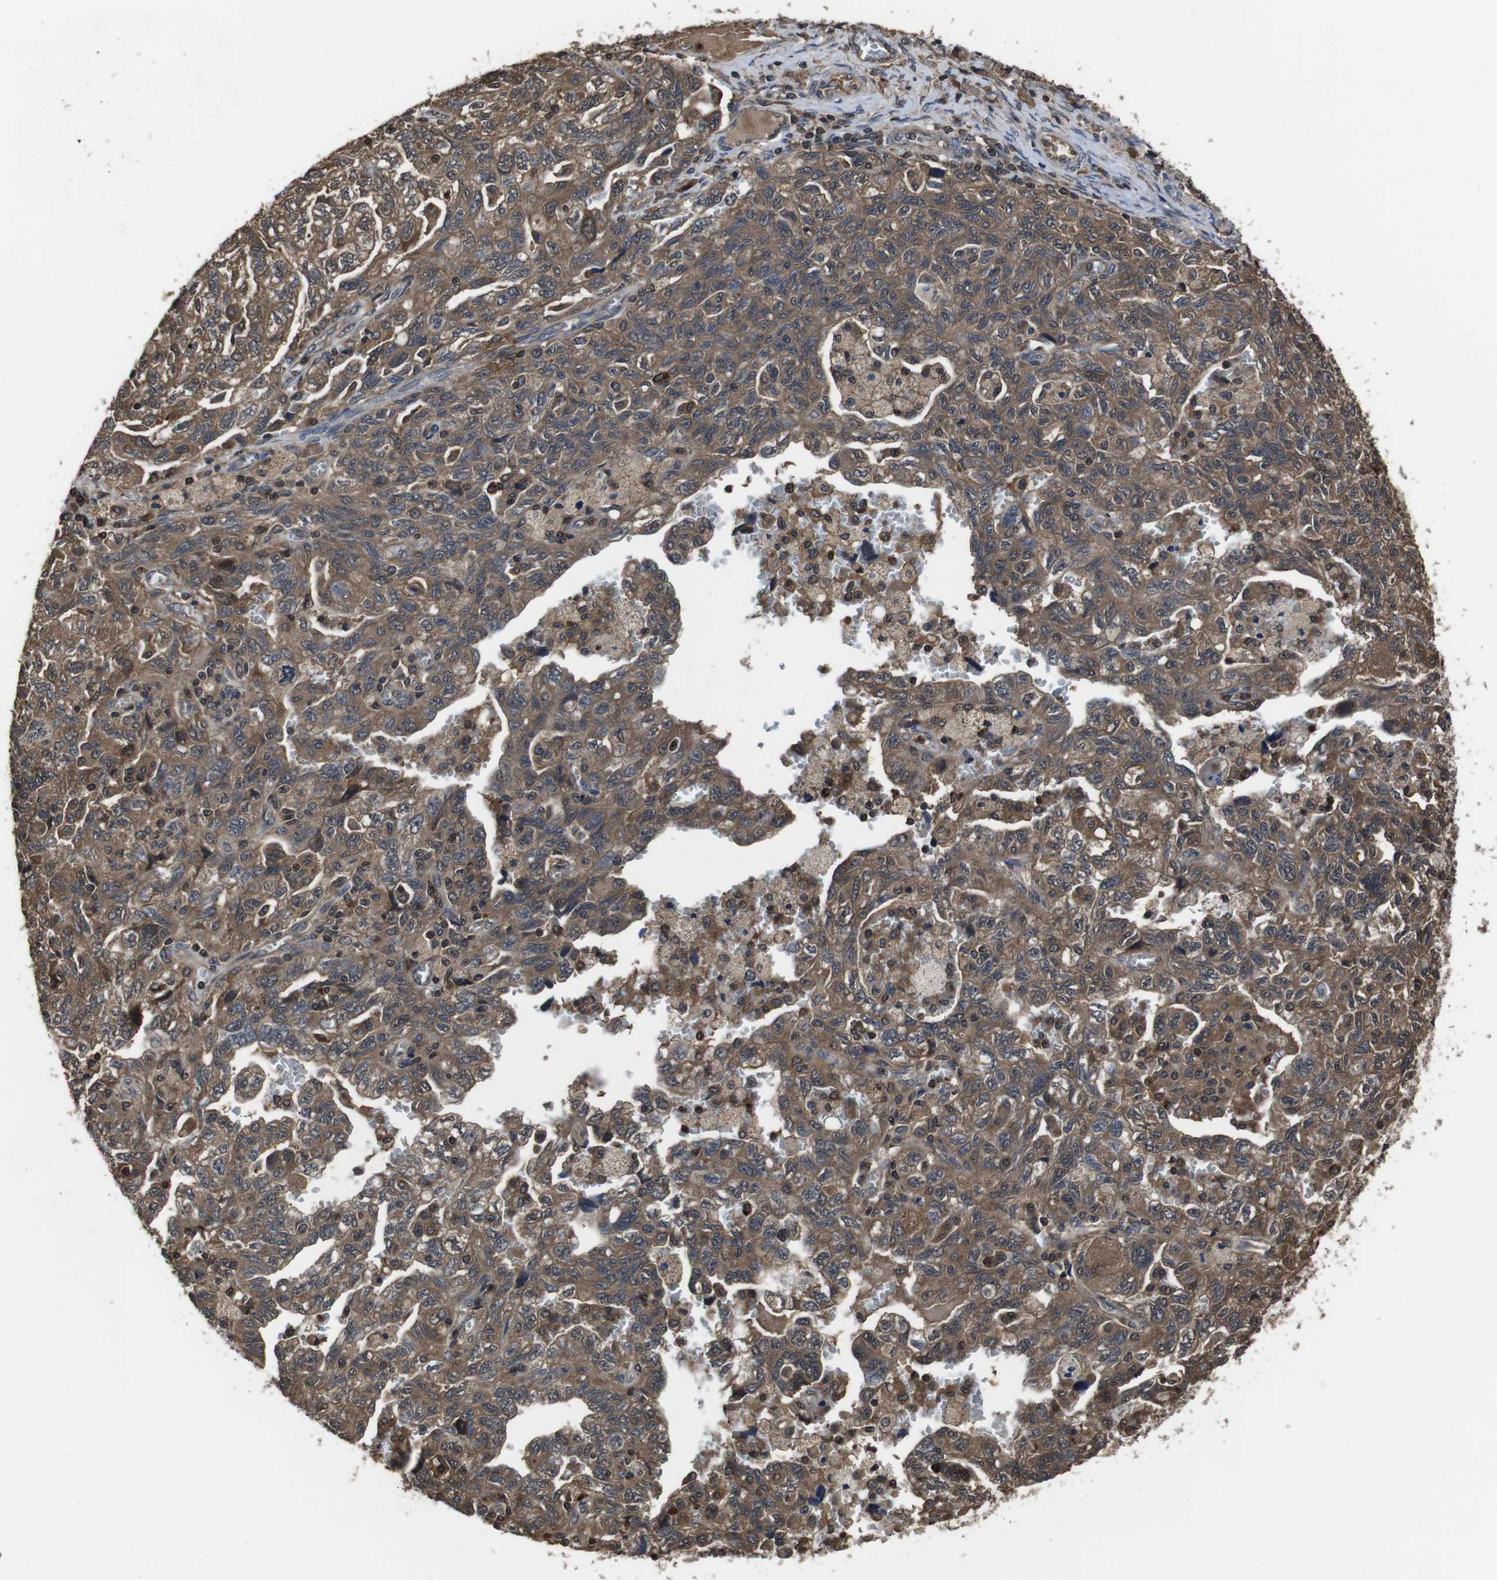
{"staining": {"intensity": "moderate", "quantity": ">75%", "location": "cytoplasmic/membranous"}, "tissue": "ovarian cancer", "cell_type": "Tumor cells", "image_type": "cancer", "snomed": [{"axis": "morphology", "description": "Carcinoma, NOS"}, {"axis": "morphology", "description": "Cystadenocarcinoma, serous, NOS"}, {"axis": "topography", "description": "Ovary"}], "caption": "Ovarian serous cystadenocarcinoma stained for a protein (brown) reveals moderate cytoplasmic/membranous positive staining in about >75% of tumor cells.", "gene": "CXCL11", "patient": {"sex": "female", "age": 69}}